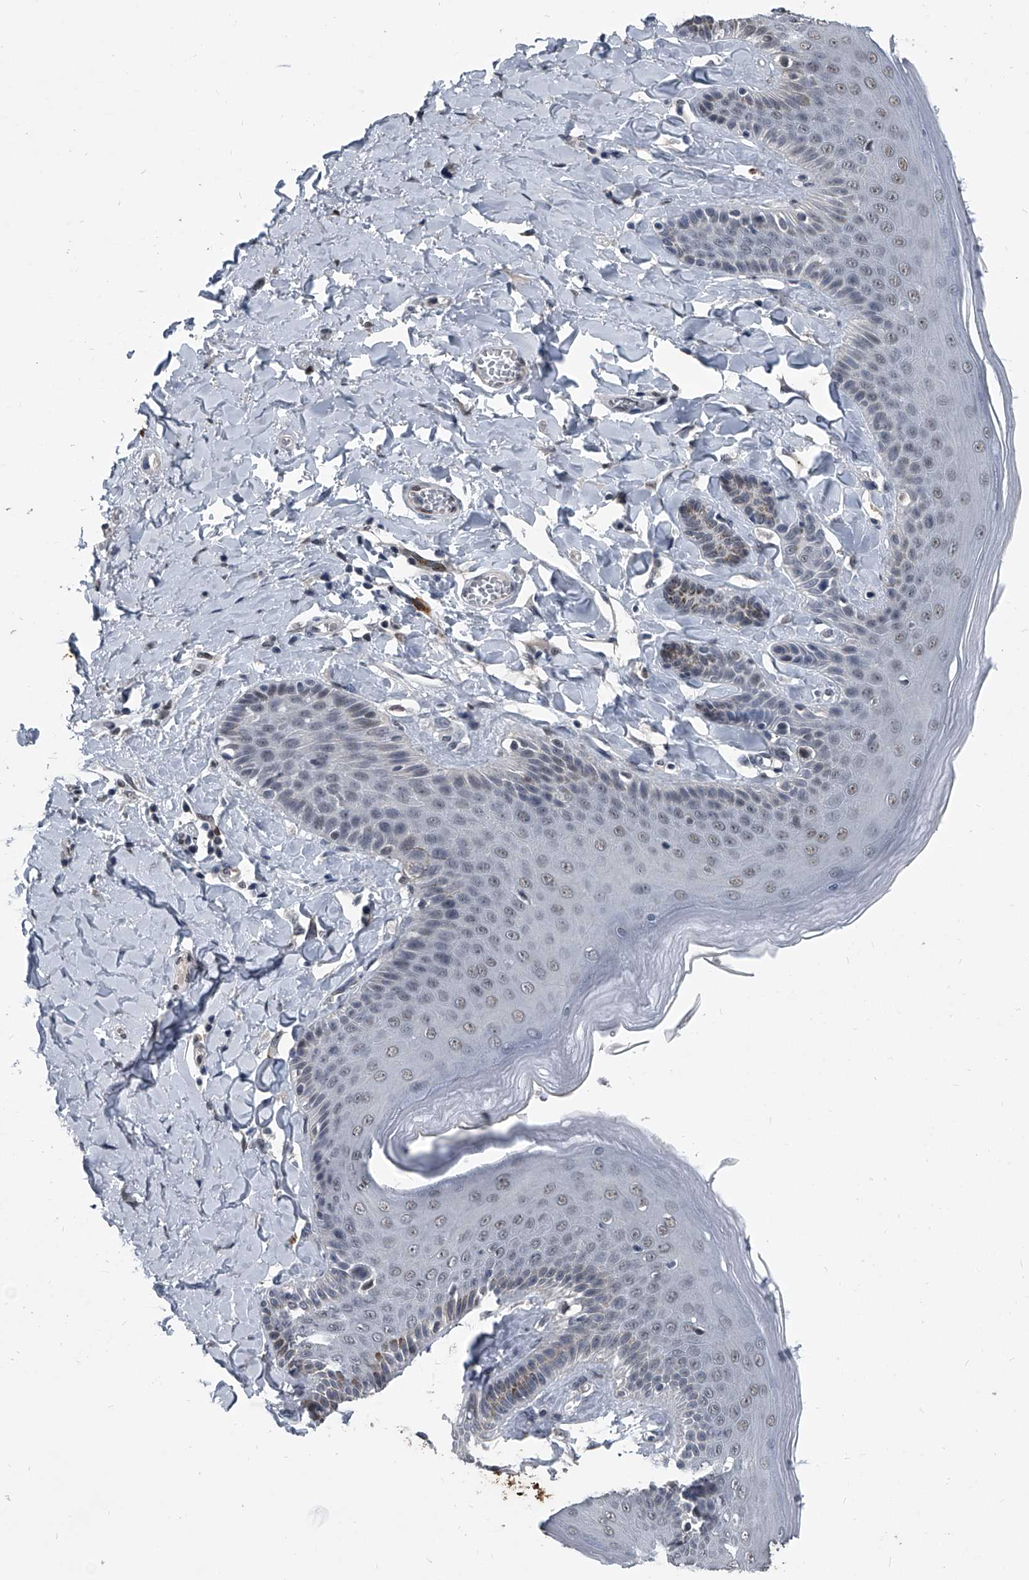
{"staining": {"intensity": "weak", "quantity": "<25%", "location": "nuclear"}, "tissue": "skin", "cell_type": "Epidermal cells", "image_type": "normal", "snomed": [{"axis": "morphology", "description": "Normal tissue, NOS"}, {"axis": "topography", "description": "Anal"}], "caption": "A histopathology image of human skin is negative for staining in epidermal cells.", "gene": "MEN1", "patient": {"sex": "male", "age": 69}}